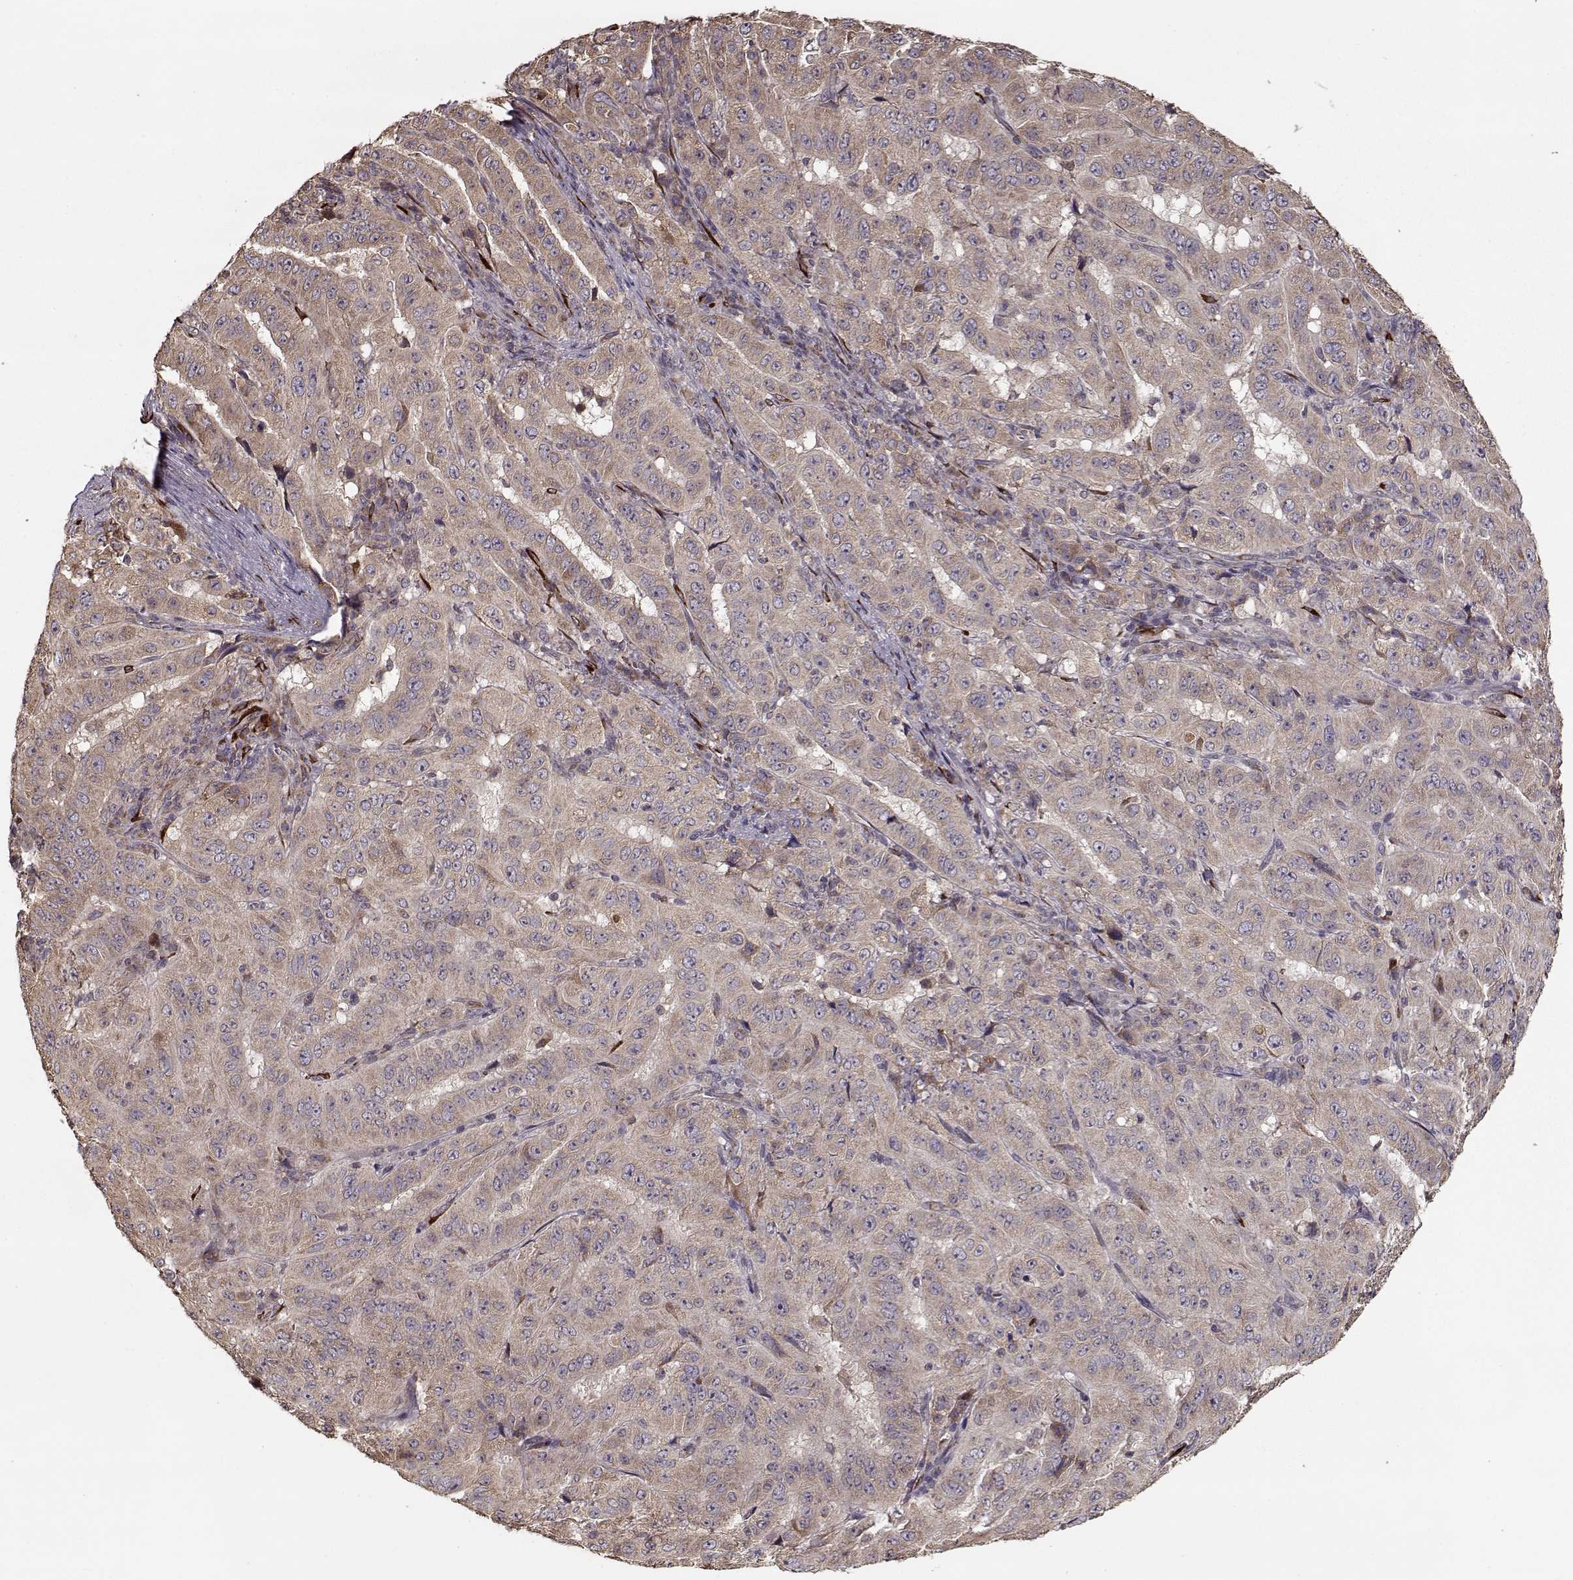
{"staining": {"intensity": "weak", "quantity": ">75%", "location": "cytoplasmic/membranous"}, "tissue": "pancreatic cancer", "cell_type": "Tumor cells", "image_type": "cancer", "snomed": [{"axis": "morphology", "description": "Adenocarcinoma, NOS"}, {"axis": "topography", "description": "Pancreas"}], "caption": "This is an image of immunohistochemistry (IHC) staining of pancreatic cancer, which shows weak staining in the cytoplasmic/membranous of tumor cells.", "gene": "IMMP1L", "patient": {"sex": "male", "age": 63}}